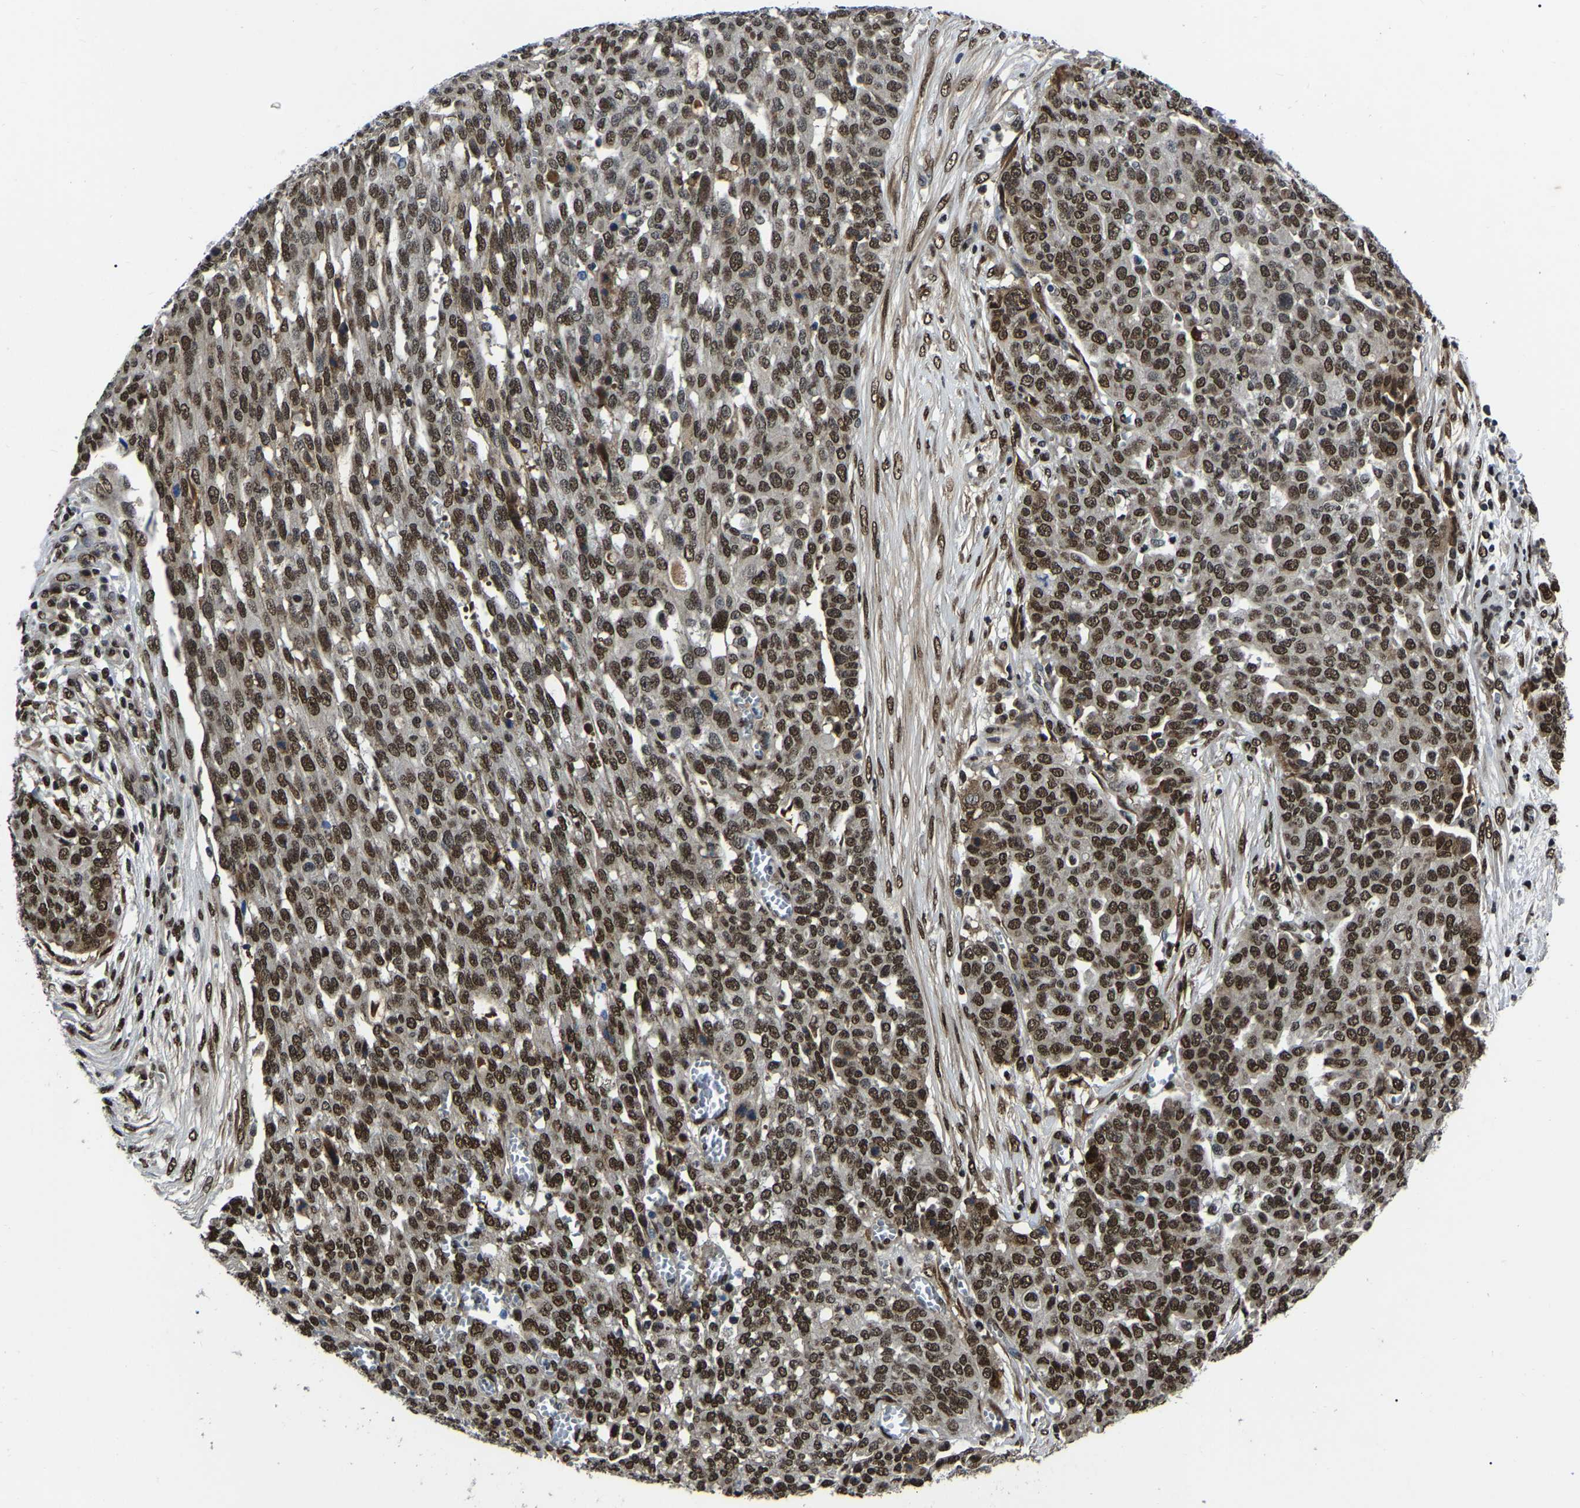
{"staining": {"intensity": "strong", "quantity": ">75%", "location": "nuclear"}, "tissue": "ovarian cancer", "cell_type": "Tumor cells", "image_type": "cancer", "snomed": [{"axis": "morphology", "description": "Cystadenocarcinoma, serous, NOS"}, {"axis": "topography", "description": "Soft tissue"}, {"axis": "topography", "description": "Ovary"}], "caption": "There is high levels of strong nuclear positivity in tumor cells of ovarian cancer, as demonstrated by immunohistochemical staining (brown color).", "gene": "TRIM35", "patient": {"sex": "female", "age": 57}}